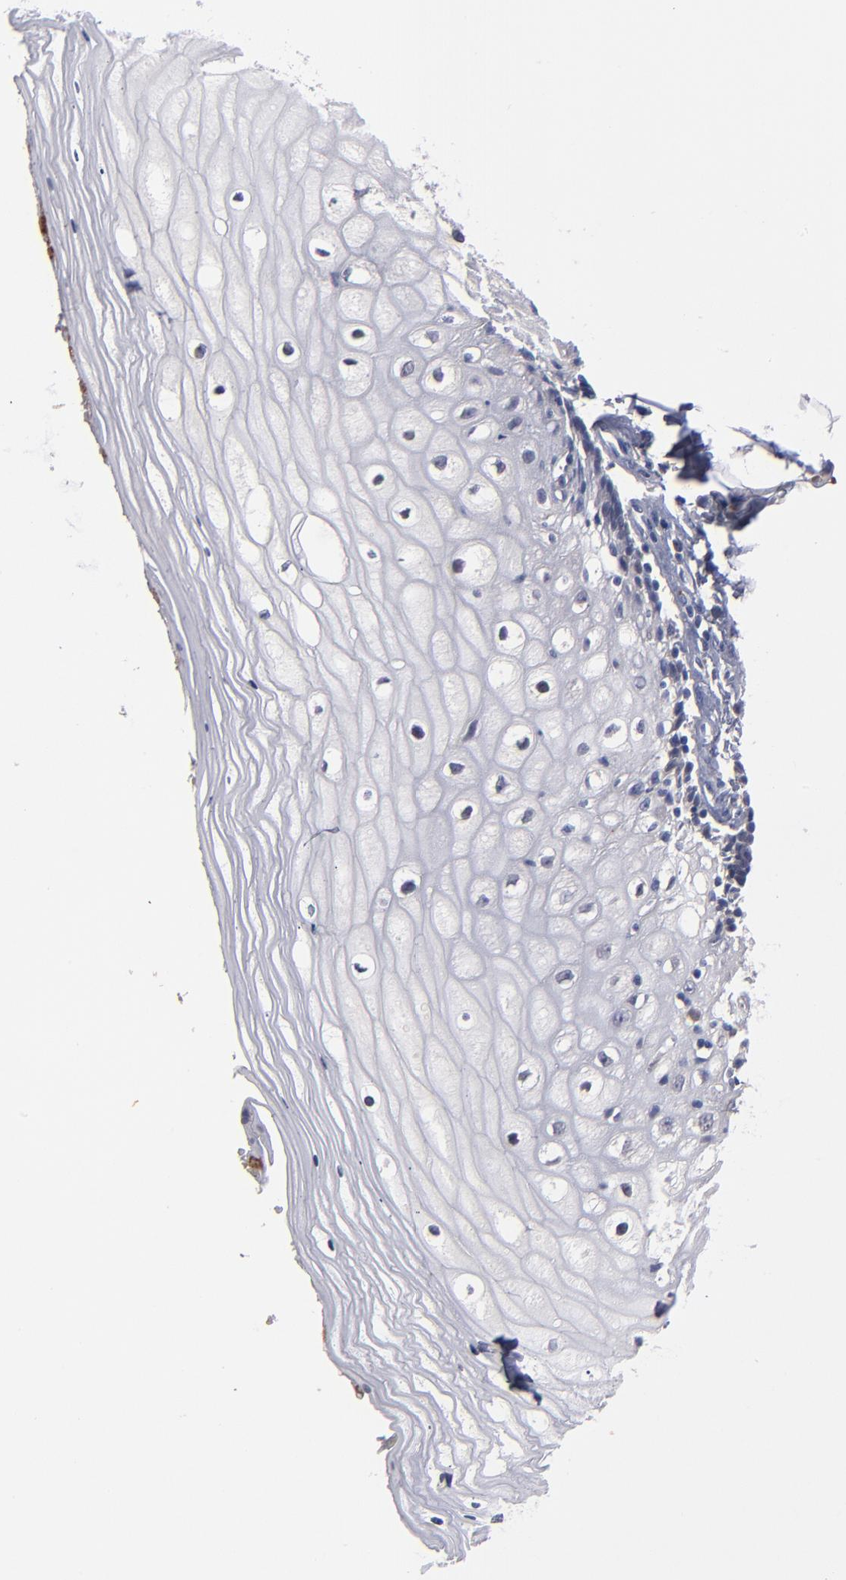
{"staining": {"intensity": "negative", "quantity": "none", "location": "none"}, "tissue": "vagina", "cell_type": "Squamous epithelial cells", "image_type": "normal", "snomed": [{"axis": "morphology", "description": "Normal tissue, NOS"}, {"axis": "topography", "description": "Vagina"}], "caption": "An IHC histopathology image of normal vagina is shown. There is no staining in squamous epithelial cells of vagina. (Stains: DAB (3,3'-diaminobenzidine) immunohistochemistry with hematoxylin counter stain, Microscopy: brightfield microscopy at high magnification).", "gene": "SELP", "patient": {"sex": "female", "age": 46}}